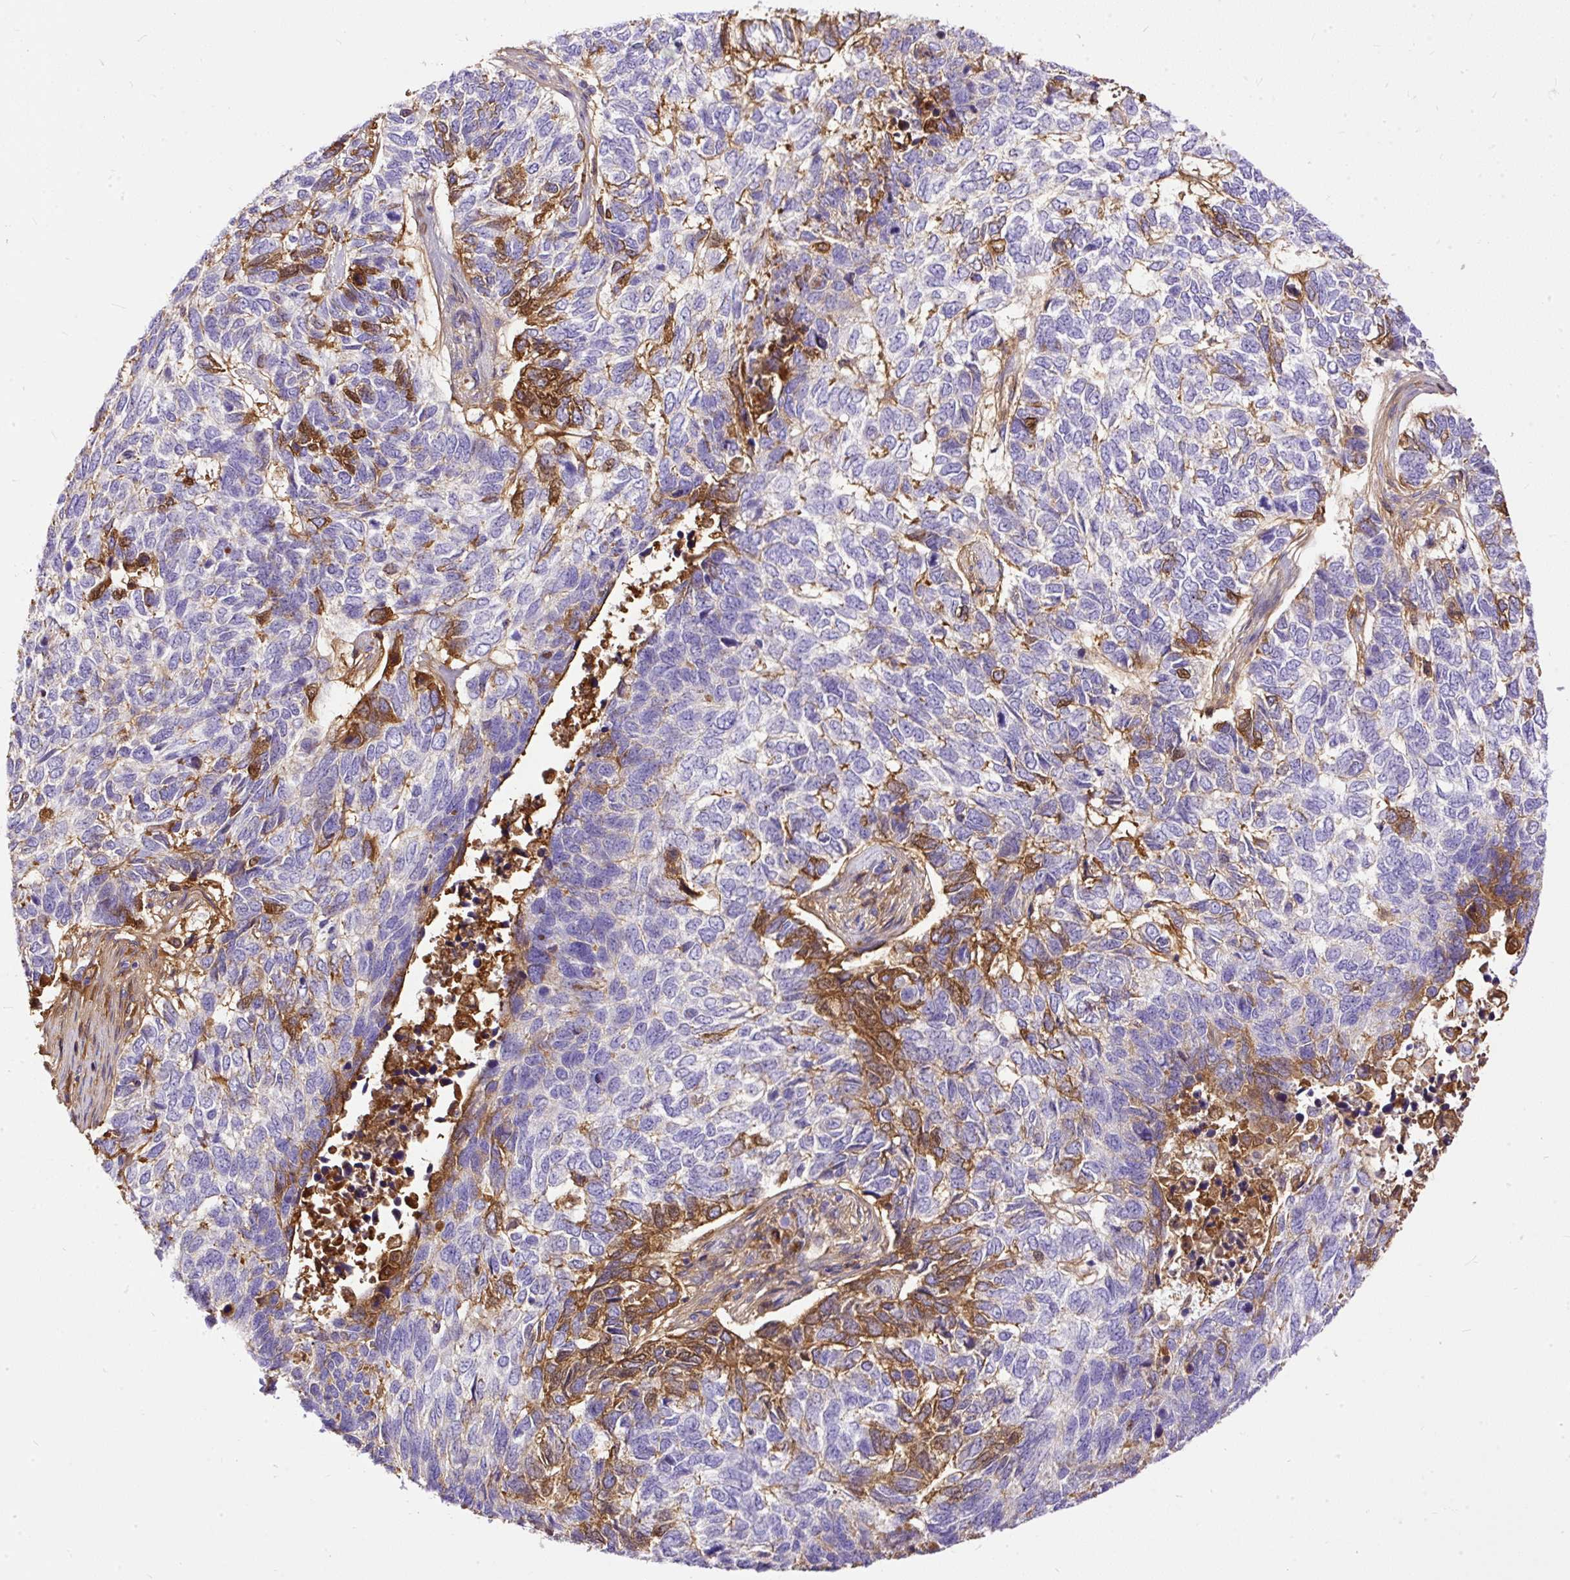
{"staining": {"intensity": "moderate", "quantity": "<25%", "location": "cytoplasmic/membranous"}, "tissue": "skin cancer", "cell_type": "Tumor cells", "image_type": "cancer", "snomed": [{"axis": "morphology", "description": "Basal cell carcinoma"}, {"axis": "topography", "description": "Skin"}], "caption": "This image displays skin basal cell carcinoma stained with immunohistochemistry to label a protein in brown. The cytoplasmic/membranous of tumor cells show moderate positivity for the protein. Nuclei are counter-stained blue.", "gene": "CLEC3B", "patient": {"sex": "female", "age": 65}}